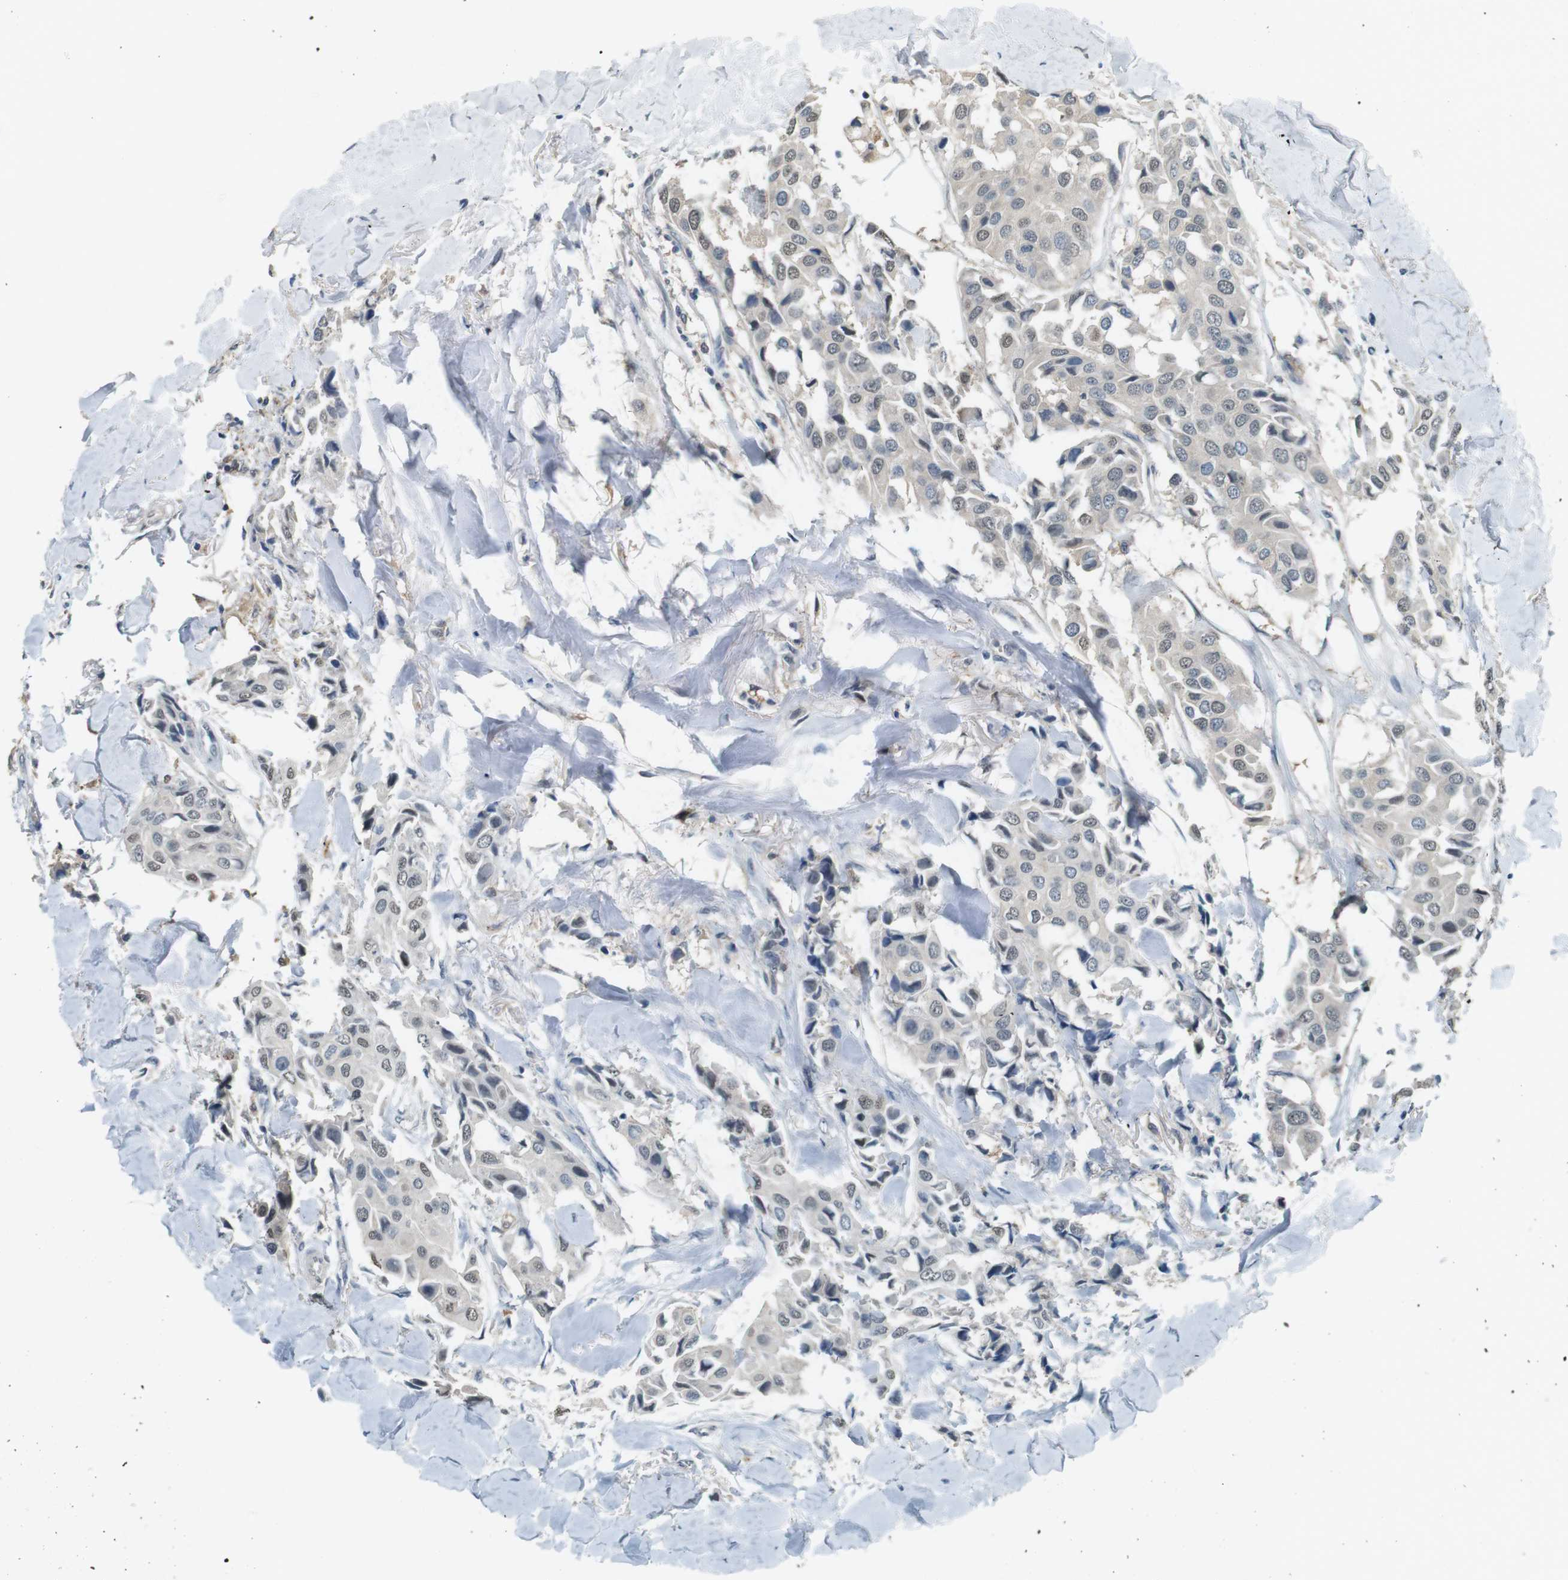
{"staining": {"intensity": "weak", "quantity": "<25%", "location": "nuclear"}, "tissue": "breast cancer", "cell_type": "Tumor cells", "image_type": "cancer", "snomed": [{"axis": "morphology", "description": "Duct carcinoma"}, {"axis": "topography", "description": "Breast"}], "caption": "Tumor cells are negative for brown protein staining in infiltrating ductal carcinoma (breast).", "gene": "CDK14", "patient": {"sex": "female", "age": 80}}